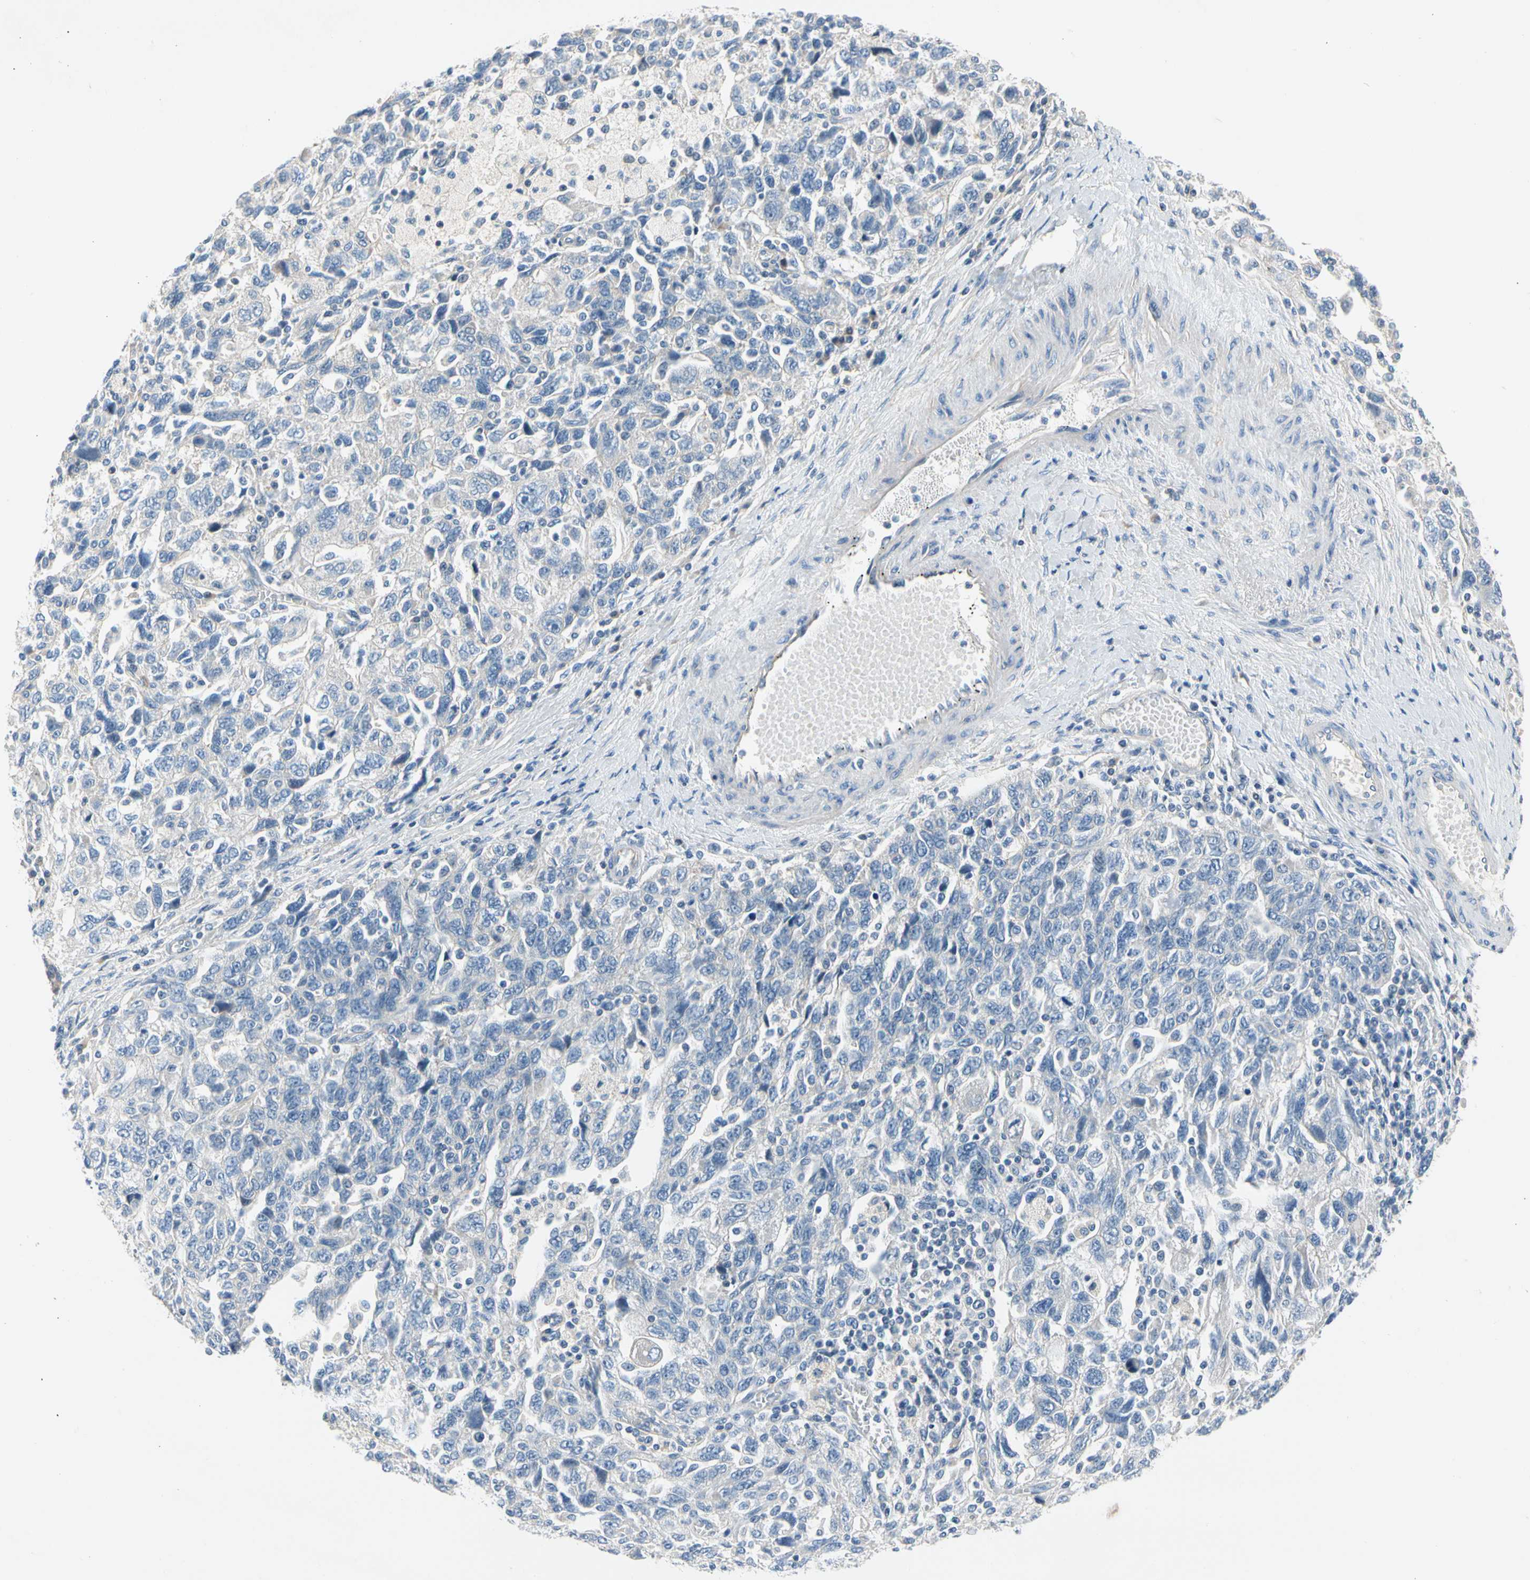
{"staining": {"intensity": "negative", "quantity": "none", "location": "none"}, "tissue": "ovarian cancer", "cell_type": "Tumor cells", "image_type": "cancer", "snomed": [{"axis": "morphology", "description": "Carcinoma, NOS"}, {"axis": "morphology", "description": "Cystadenocarcinoma, serous, NOS"}, {"axis": "topography", "description": "Ovary"}], "caption": "A micrograph of ovarian cancer (carcinoma) stained for a protein reveals no brown staining in tumor cells.", "gene": "CA14", "patient": {"sex": "female", "age": 69}}